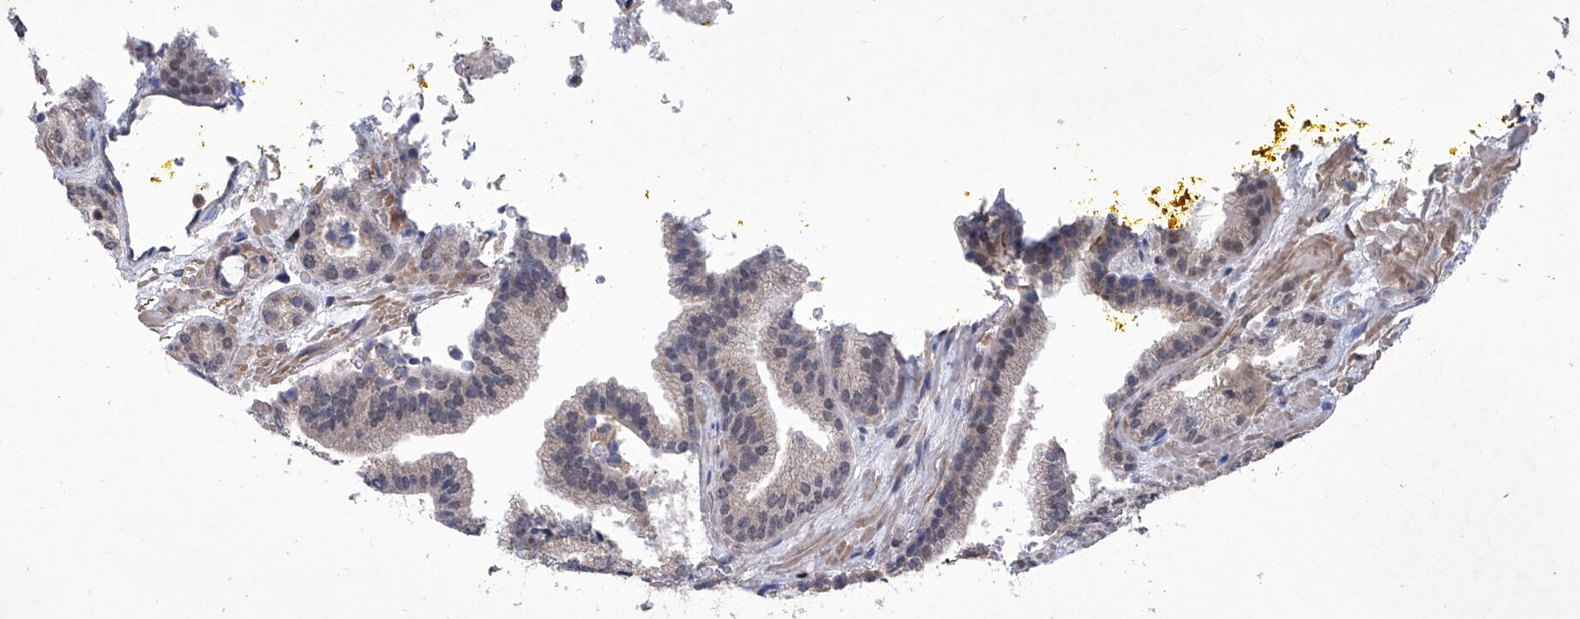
{"staining": {"intensity": "negative", "quantity": "none", "location": "none"}, "tissue": "prostate cancer", "cell_type": "Tumor cells", "image_type": "cancer", "snomed": [{"axis": "morphology", "description": "Adenocarcinoma, Low grade"}, {"axis": "topography", "description": "Prostate"}], "caption": "There is no significant staining in tumor cells of prostate low-grade adenocarcinoma.", "gene": "KIFC2", "patient": {"sex": "male", "age": 62}}